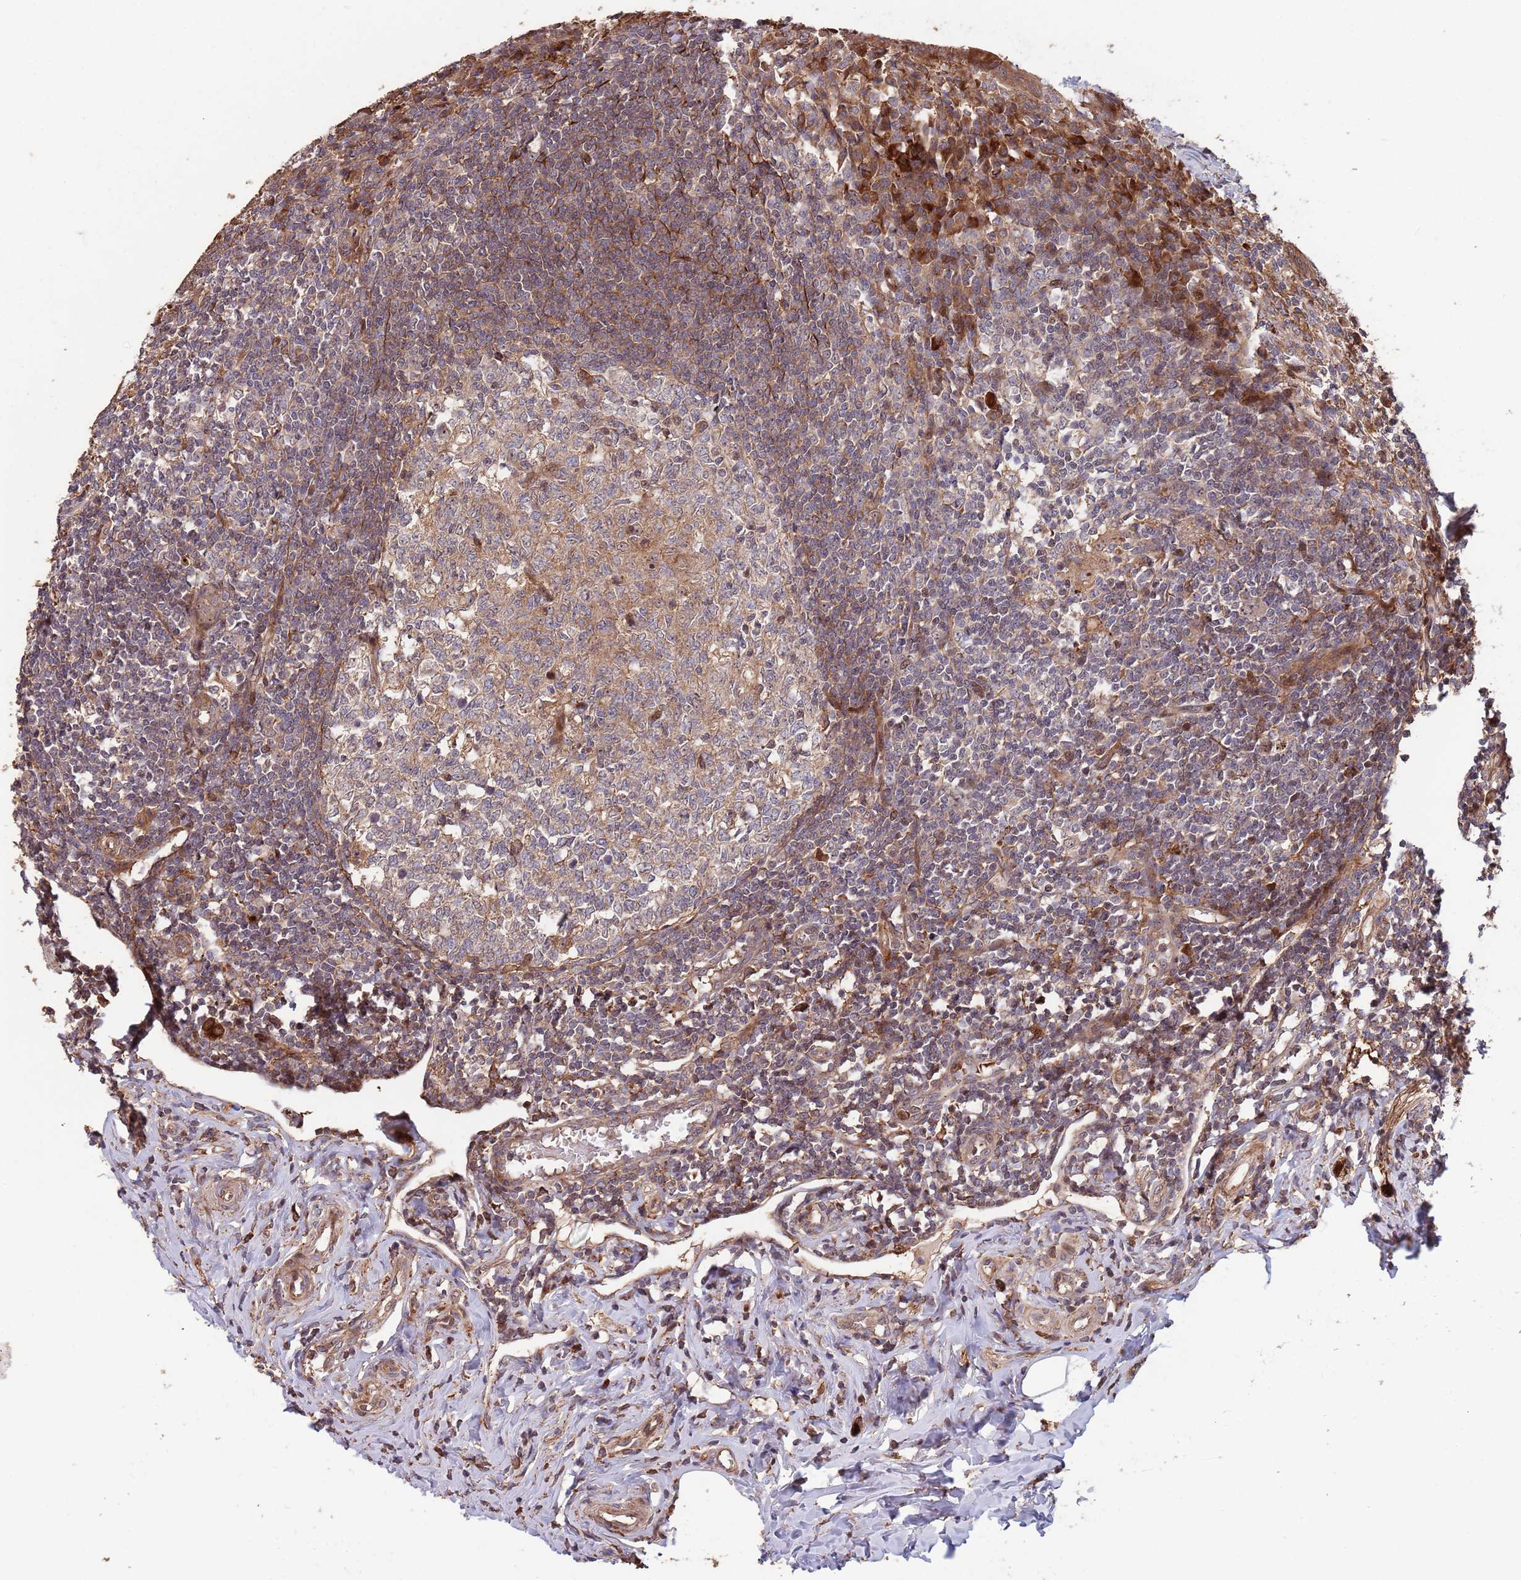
{"staining": {"intensity": "moderate", "quantity": ">75%", "location": "cytoplasmic/membranous"}, "tissue": "appendix", "cell_type": "Glandular cells", "image_type": "normal", "snomed": [{"axis": "morphology", "description": "Normal tissue, NOS"}, {"axis": "topography", "description": "Appendix"}], "caption": "Immunohistochemistry (IHC) of normal human appendix exhibits medium levels of moderate cytoplasmic/membranous positivity in about >75% of glandular cells.", "gene": "ZNF428", "patient": {"sex": "female", "age": 33}}